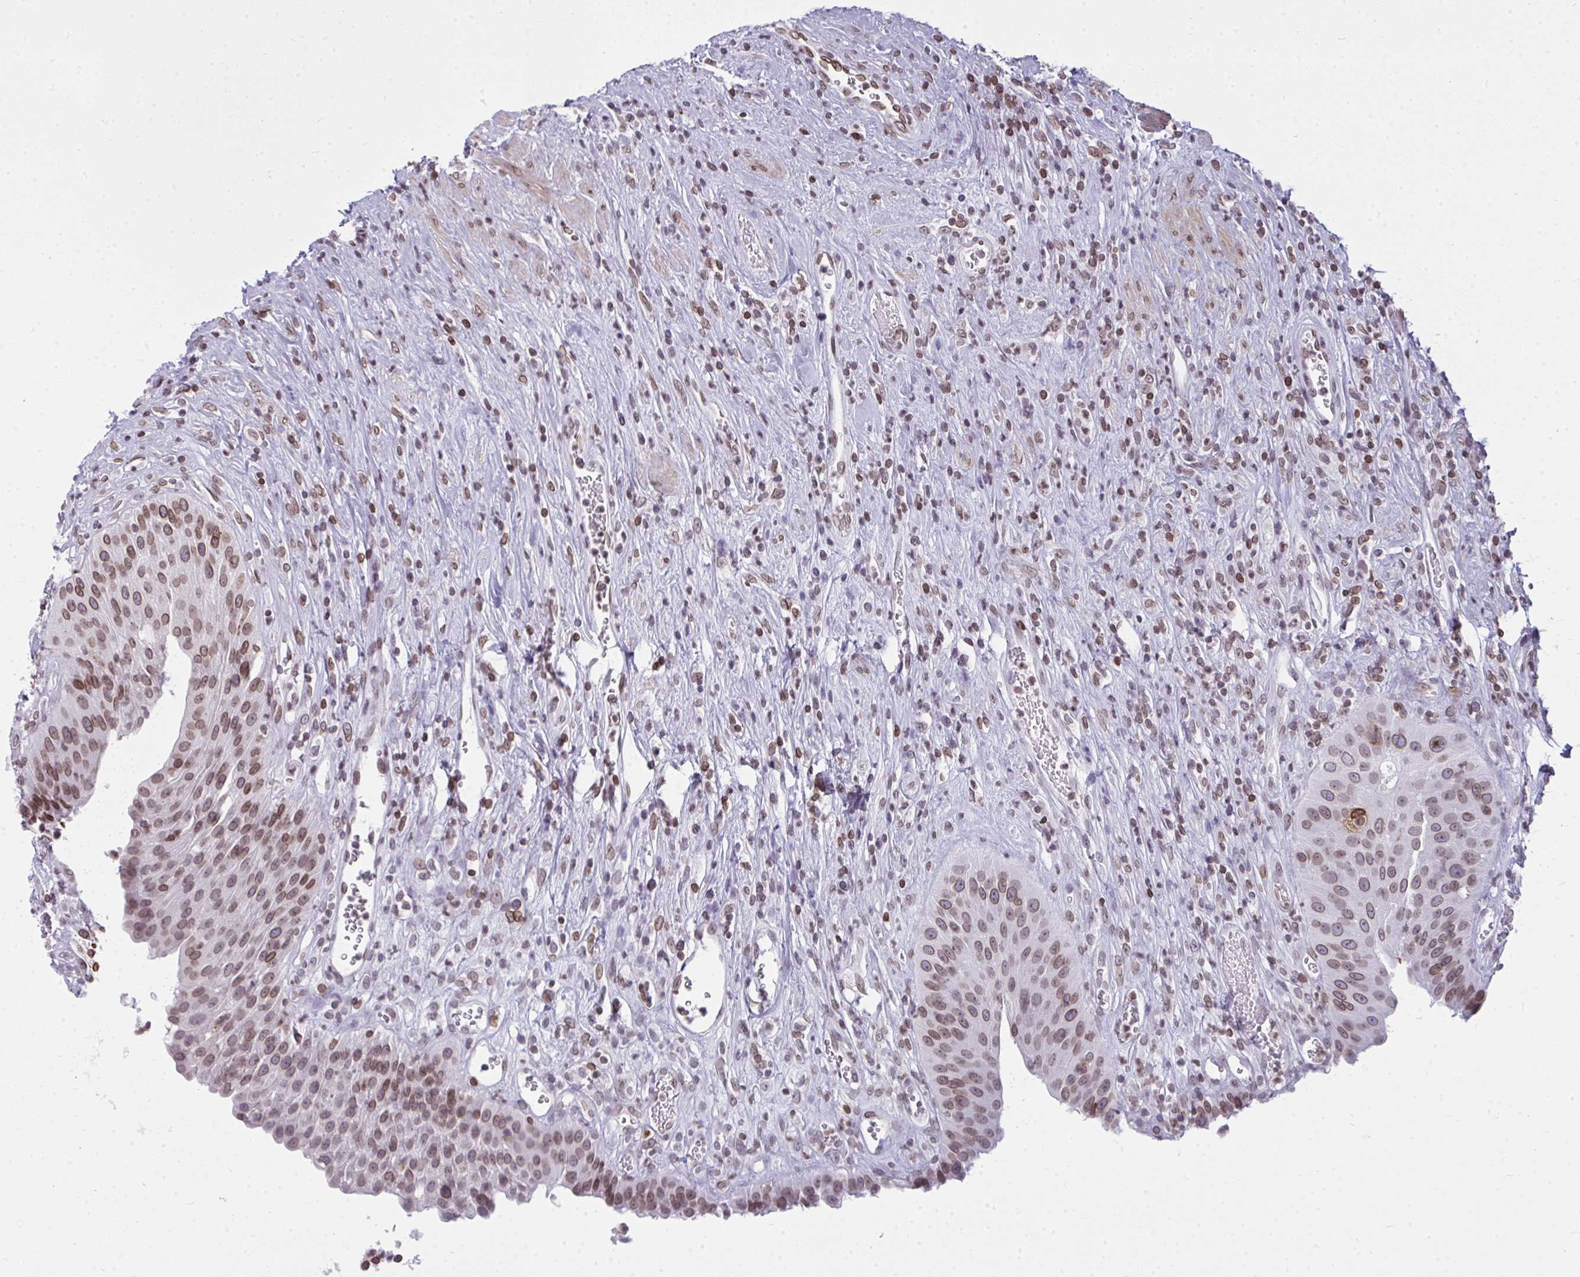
{"staining": {"intensity": "moderate", "quantity": ">75%", "location": "cytoplasmic/membranous,nuclear"}, "tissue": "urinary bladder", "cell_type": "Urothelial cells", "image_type": "normal", "snomed": [{"axis": "morphology", "description": "Normal tissue, NOS"}, {"axis": "topography", "description": "Urinary bladder"}], "caption": "Protein expression analysis of benign urinary bladder displays moderate cytoplasmic/membranous,nuclear expression in about >75% of urothelial cells.", "gene": "LMNB2", "patient": {"sex": "female", "age": 56}}